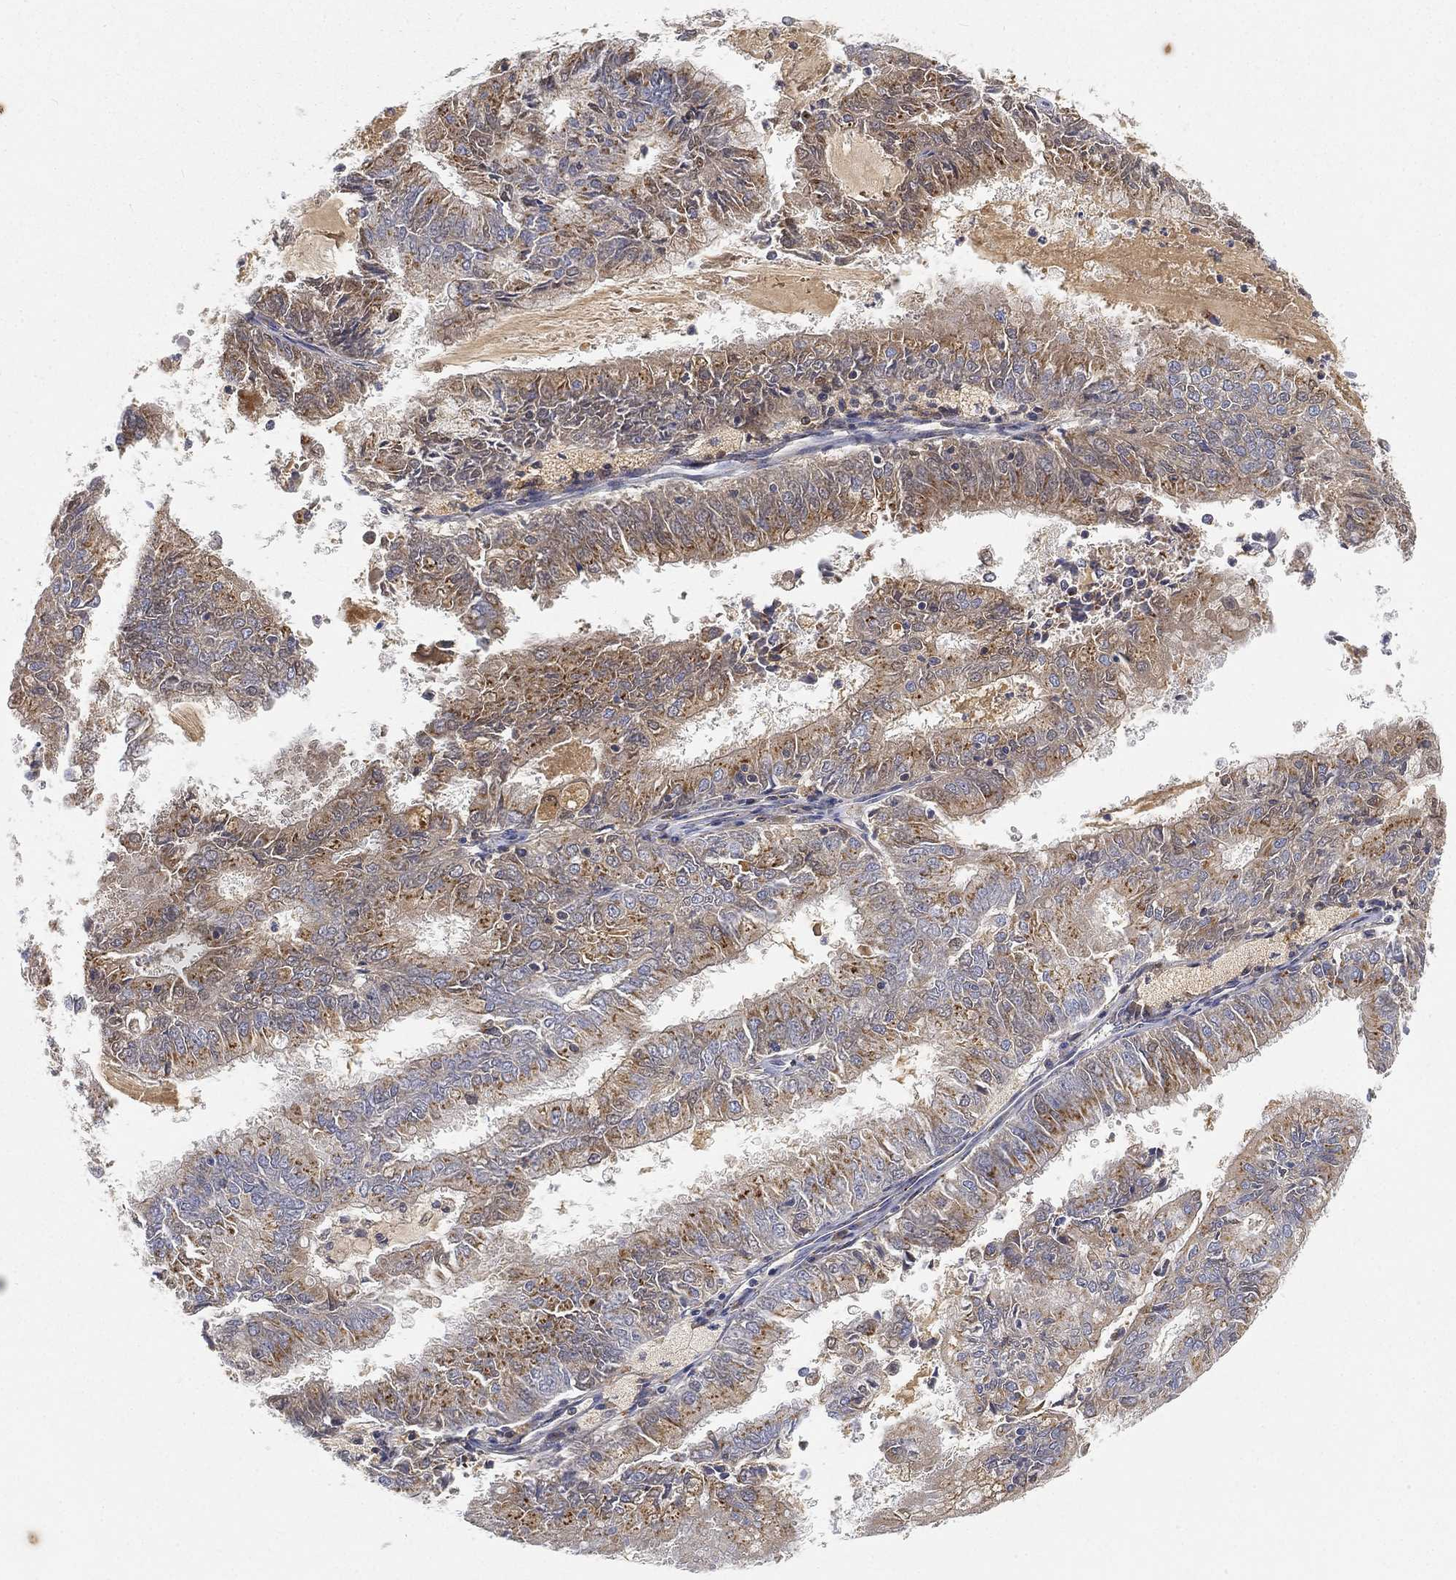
{"staining": {"intensity": "moderate", "quantity": ">75%", "location": "cytoplasmic/membranous"}, "tissue": "endometrial cancer", "cell_type": "Tumor cells", "image_type": "cancer", "snomed": [{"axis": "morphology", "description": "Adenocarcinoma, NOS"}, {"axis": "topography", "description": "Endometrium"}], "caption": "Endometrial adenocarcinoma stained with DAB IHC shows medium levels of moderate cytoplasmic/membranous expression in about >75% of tumor cells.", "gene": "CTSL", "patient": {"sex": "female", "age": 57}}